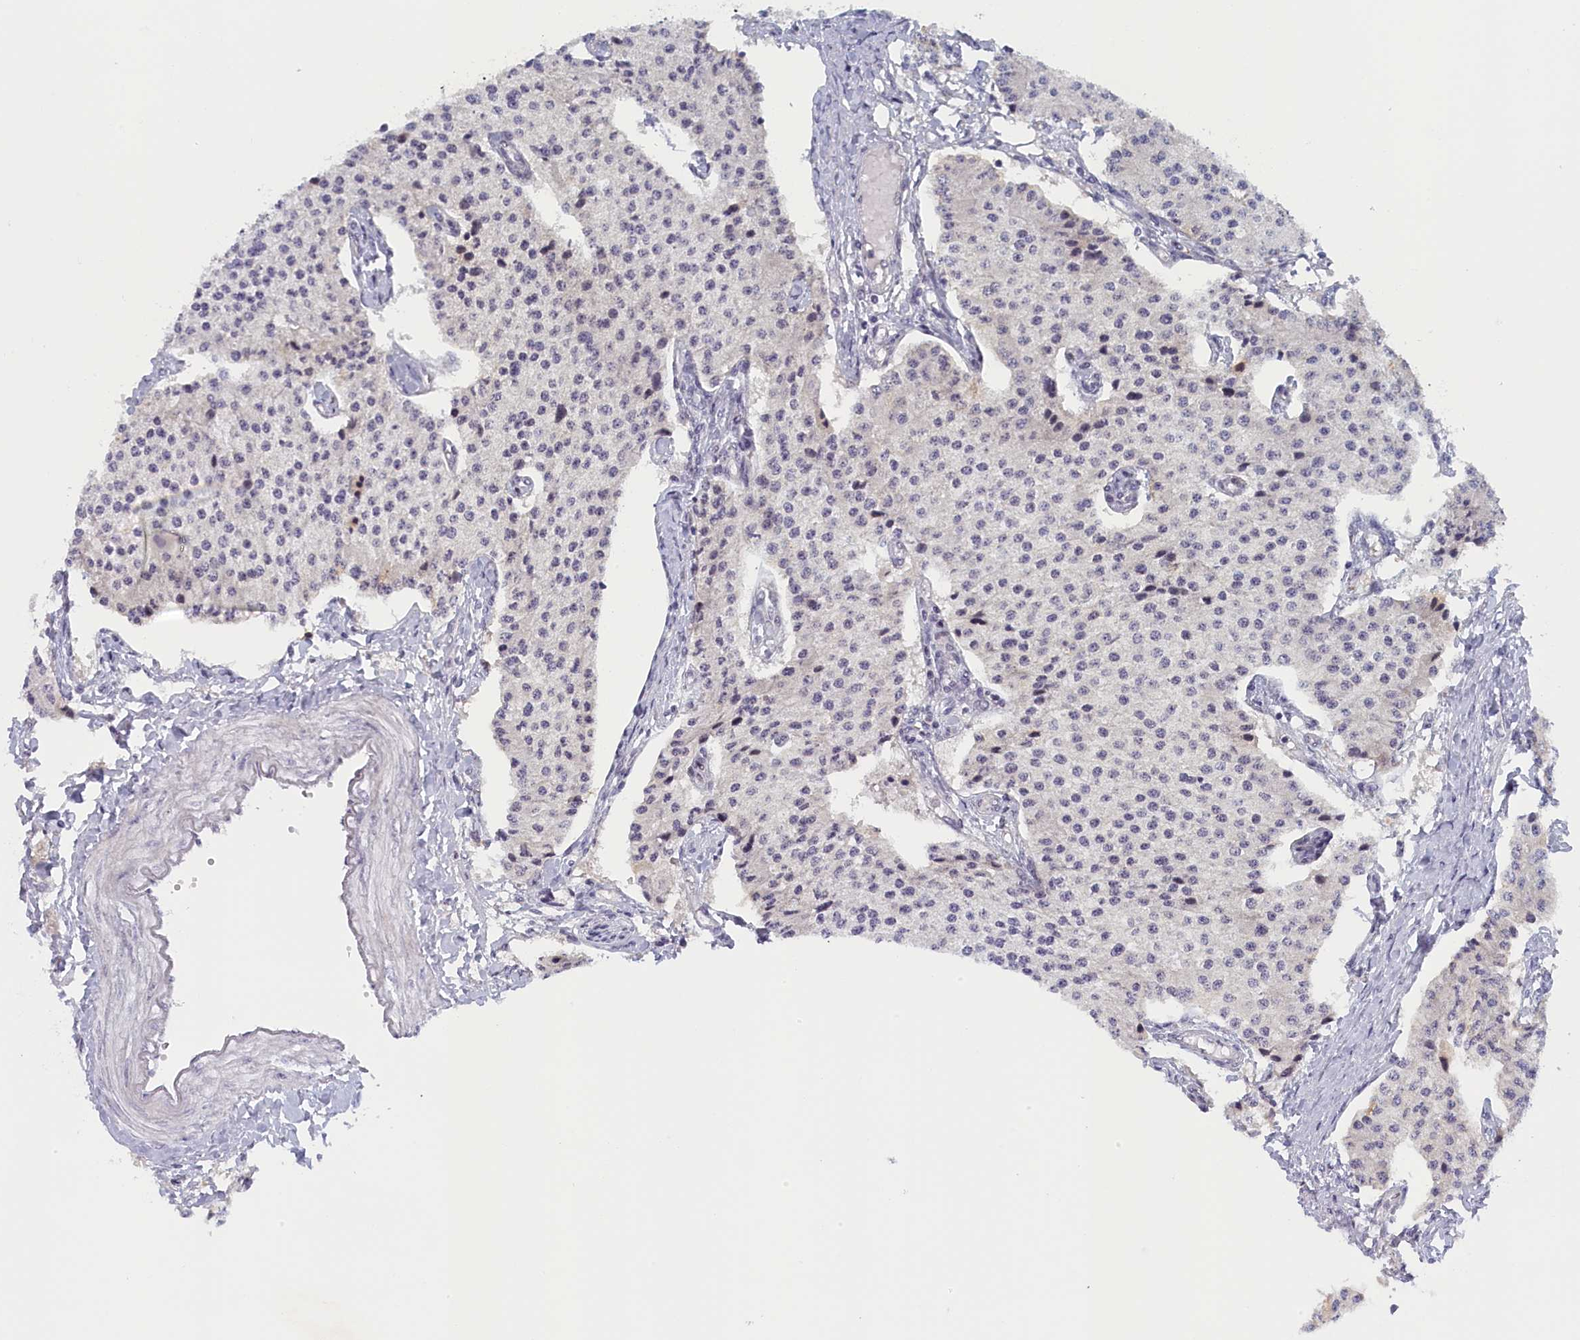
{"staining": {"intensity": "negative", "quantity": "none", "location": "none"}, "tissue": "carcinoid", "cell_type": "Tumor cells", "image_type": "cancer", "snomed": [{"axis": "morphology", "description": "Carcinoid, malignant, NOS"}, {"axis": "topography", "description": "Colon"}], "caption": "An IHC histopathology image of carcinoid is shown. There is no staining in tumor cells of carcinoid.", "gene": "SEC31B", "patient": {"sex": "female", "age": 52}}